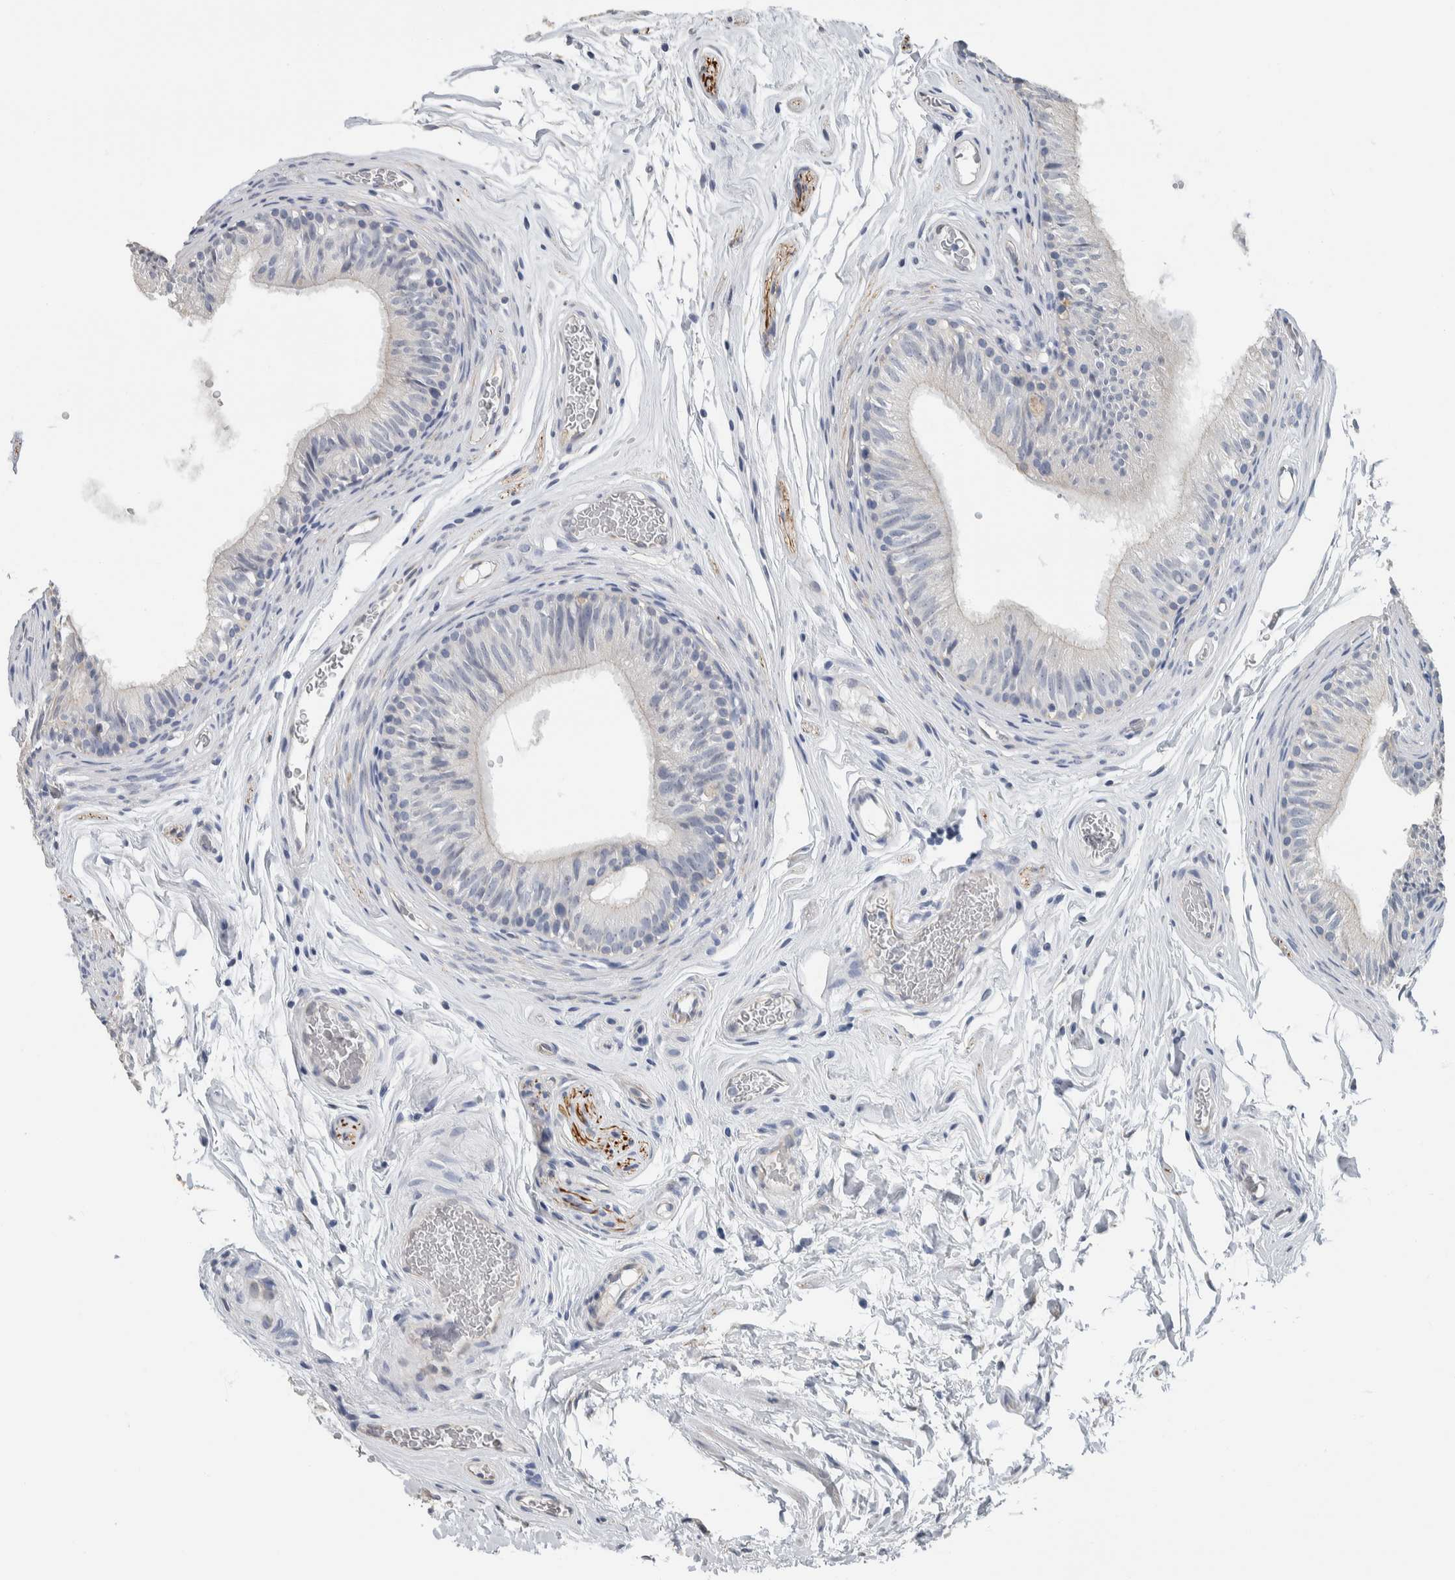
{"staining": {"intensity": "negative", "quantity": "none", "location": "none"}, "tissue": "epididymis", "cell_type": "Glandular cells", "image_type": "normal", "snomed": [{"axis": "morphology", "description": "Normal tissue, NOS"}, {"axis": "topography", "description": "Epididymis"}], "caption": "There is no significant expression in glandular cells of epididymis. Brightfield microscopy of immunohistochemistry (IHC) stained with DAB (brown) and hematoxylin (blue), captured at high magnification.", "gene": "NEFM", "patient": {"sex": "male", "age": 36}}